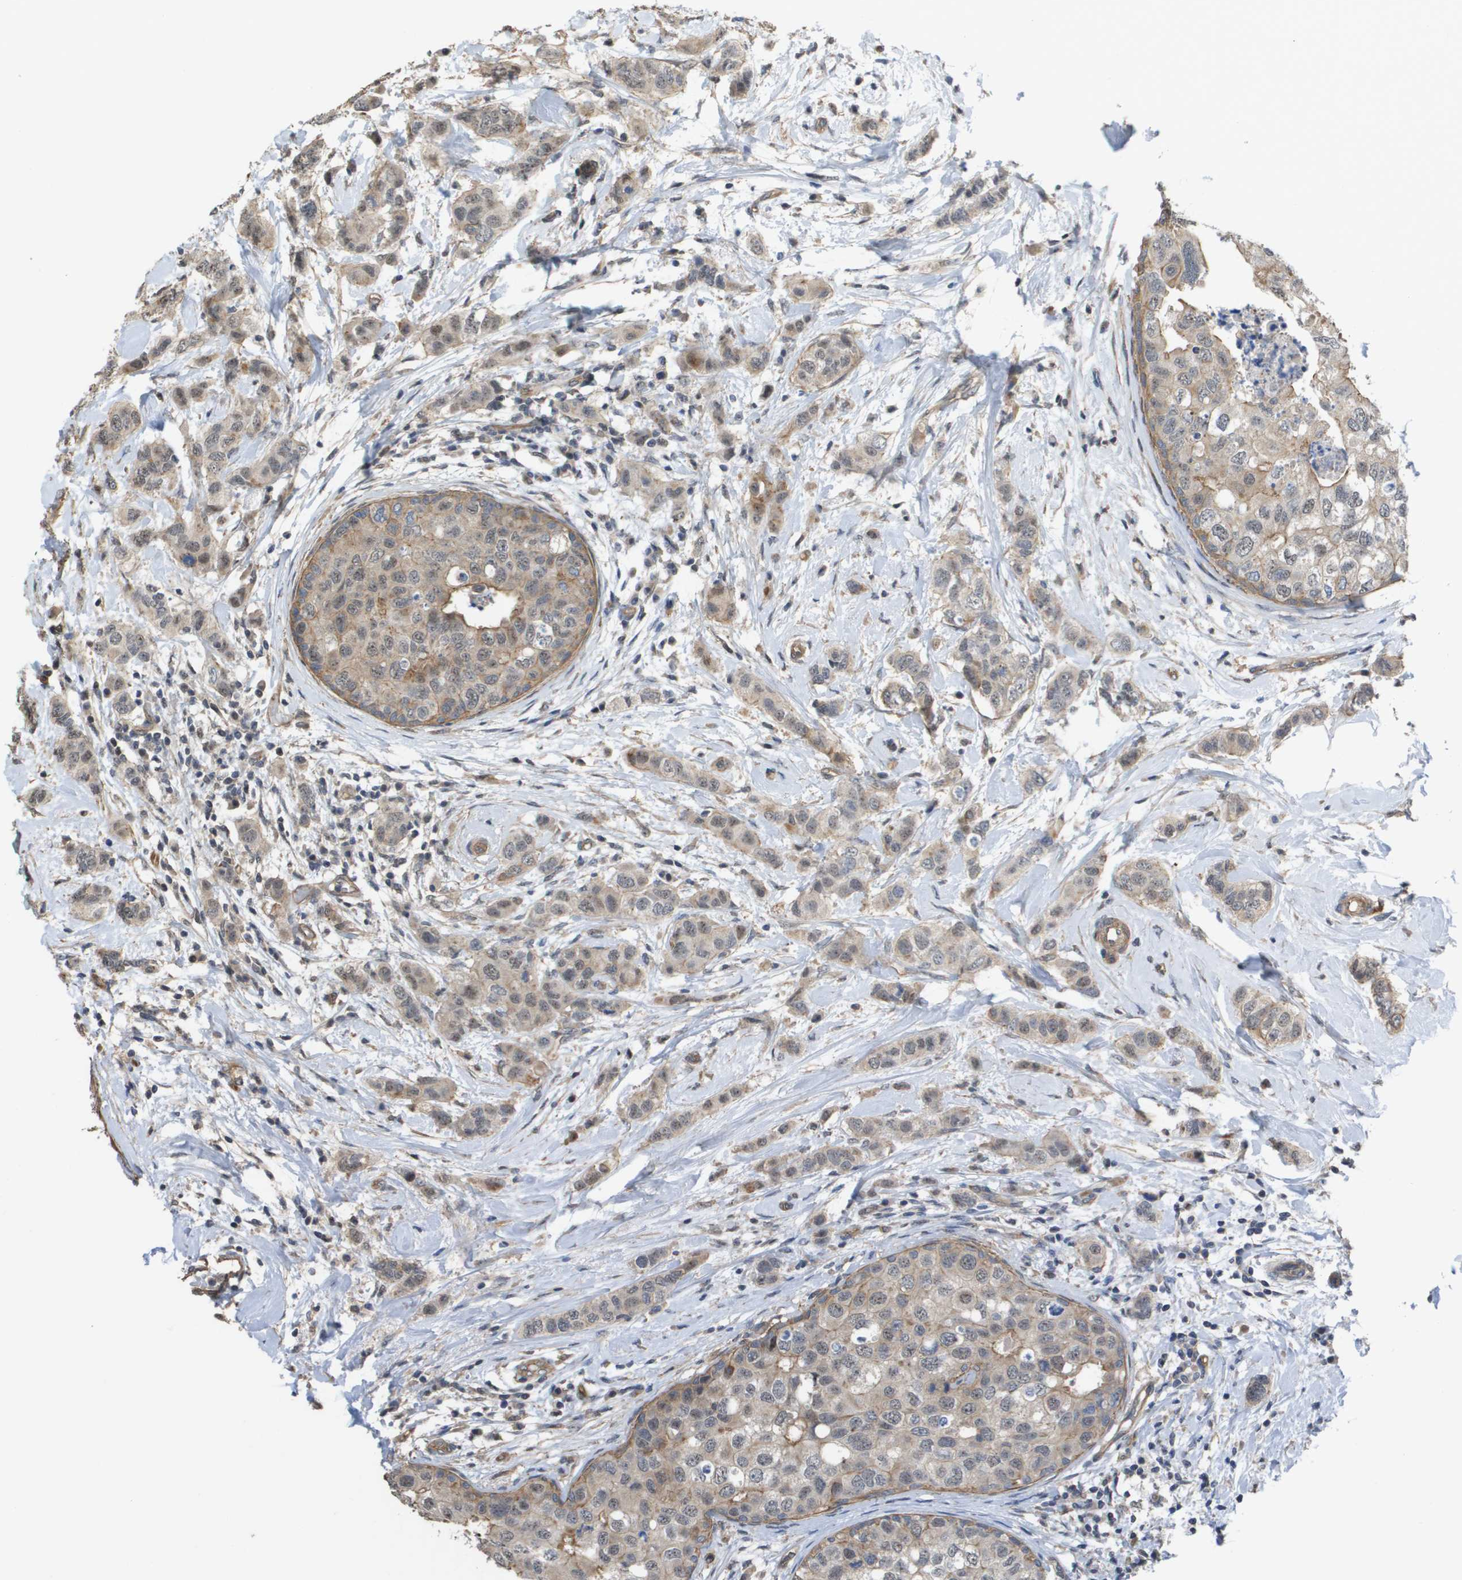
{"staining": {"intensity": "weak", "quantity": ">75%", "location": "cytoplasmic/membranous"}, "tissue": "breast cancer", "cell_type": "Tumor cells", "image_type": "cancer", "snomed": [{"axis": "morphology", "description": "Duct carcinoma"}, {"axis": "topography", "description": "Breast"}], "caption": "DAB immunohistochemical staining of breast cancer (intraductal carcinoma) shows weak cytoplasmic/membranous protein expression in approximately >75% of tumor cells.", "gene": "RNF112", "patient": {"sex": "female", "age": 50}}